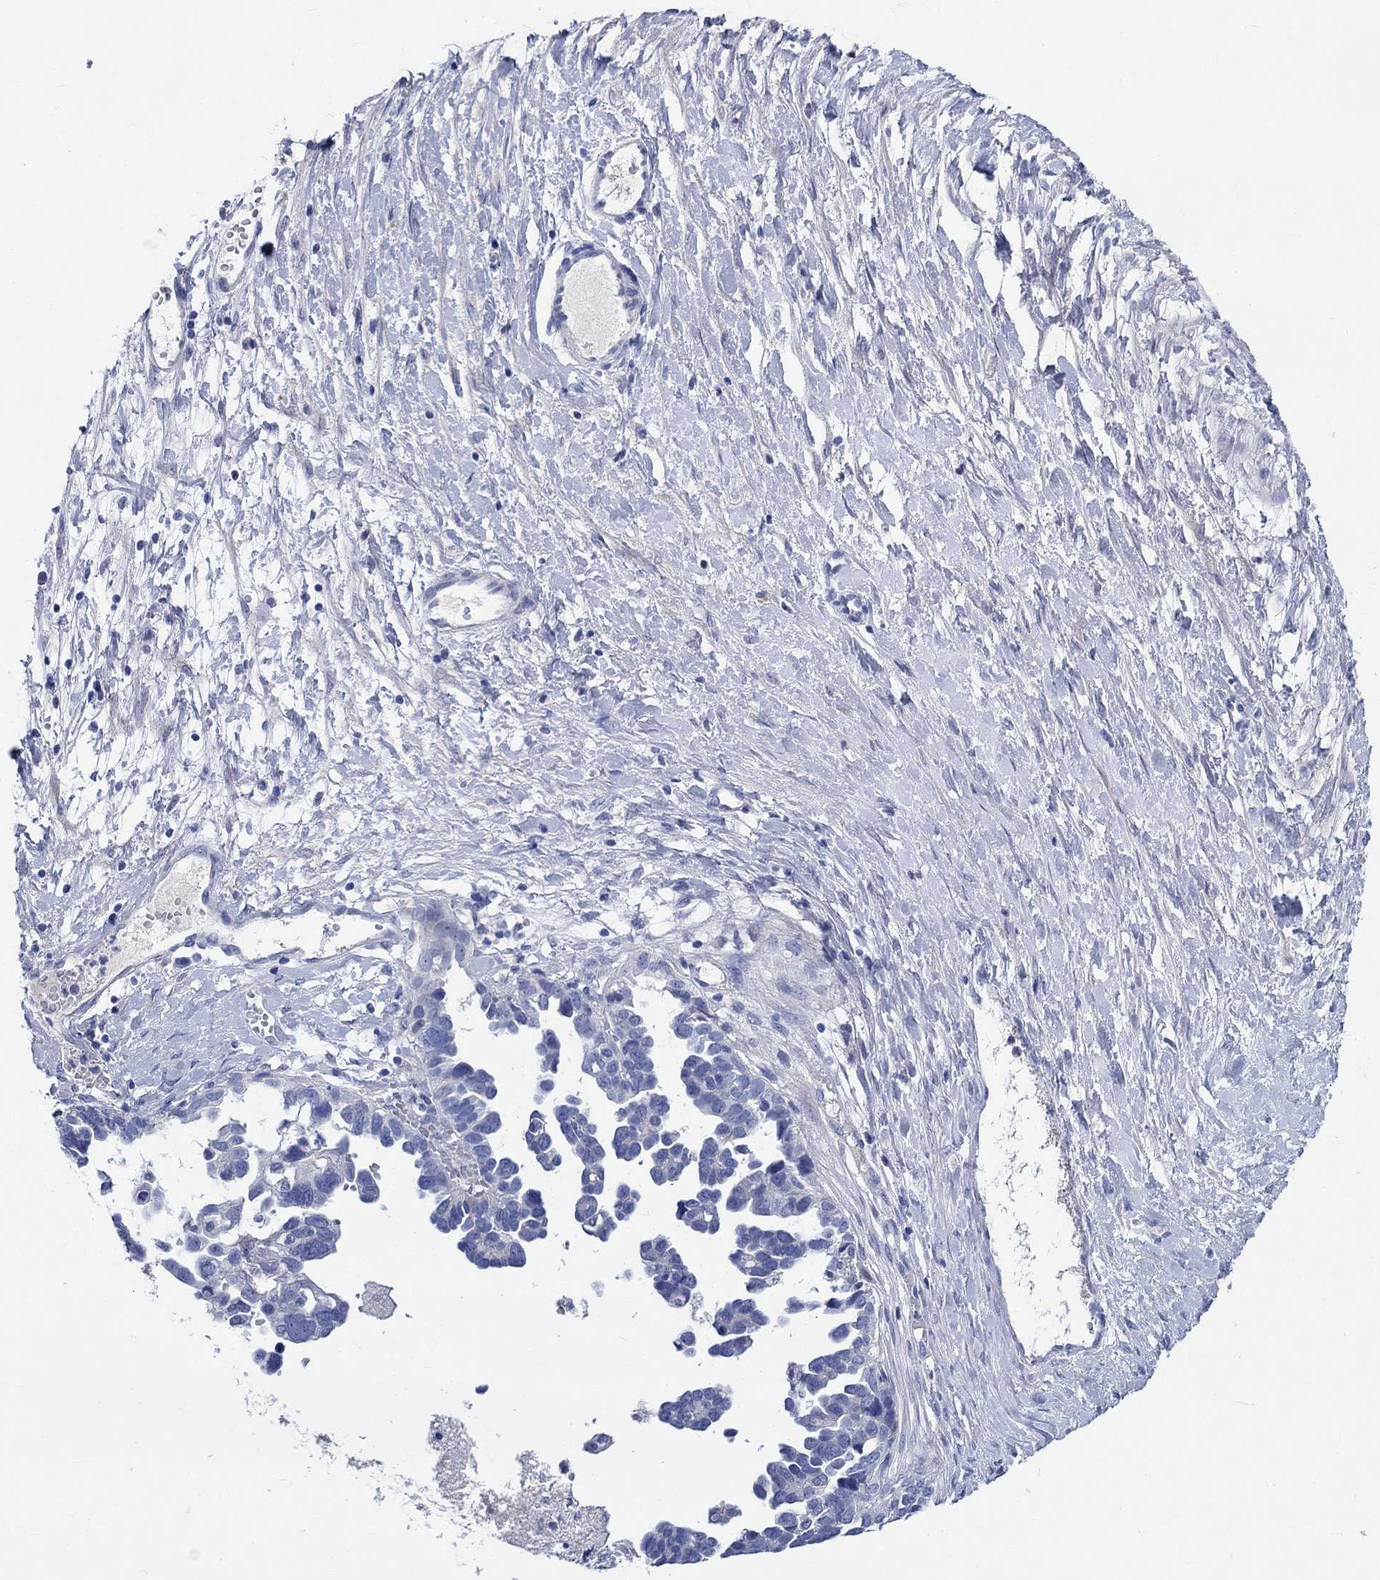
{"staining": {"intensity": "negative", "quantity": "none", "location": "none"}, "tissue": "ovarian cancer", "cell_type": "Tumor cells", "image_type": "cancer", "snomed": [{"axis": "morphology", "description": "Cystadenocarcinoma, serous, NOS"}, {"axis": "topography", "description": "Ovary"}], "caption": "Tumor cells show no significant protein staining in ovarian cancer.", "gene": "SHISA4", "patient": {"sex": "female", "age": 54}}